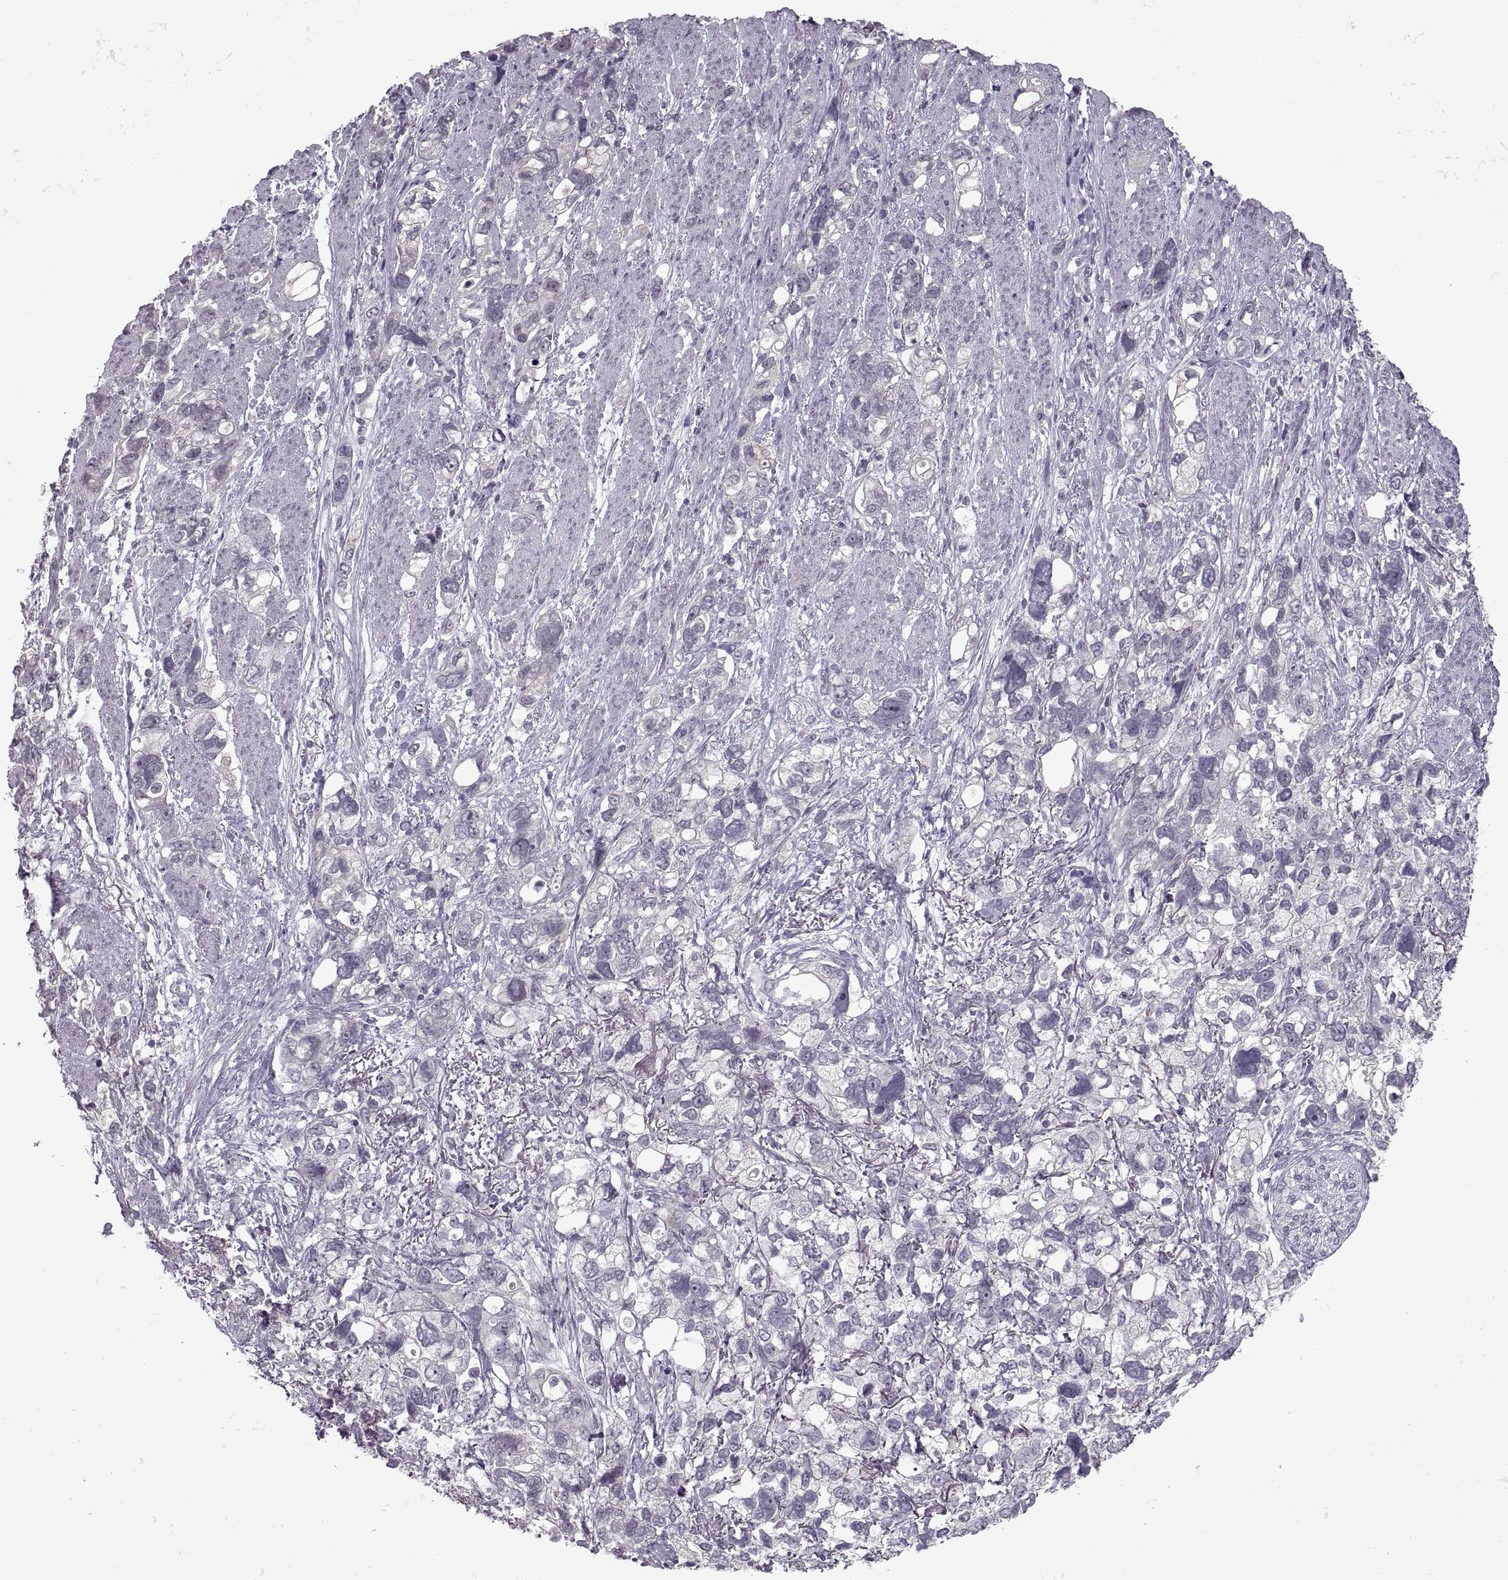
{"staining": {"intensity": "negative", "quantity": "none", "location": "none"}, "tissue": "stomach cancer", "cell_type": "Tumor cells", "image_type": "cancer", "snomed": [{"axis": "morphology", "description": "Adenocarcinoma, NOS"}, {"axis": "topography", "description": "Stomach, upper"}], "caption": "Human stomach adenocarcinoma stained for a protein using immunohistochemistry (IHC) shows no expression in tumor cells.", "gene": "MGAT4D", "patient": {"sex": "female", "age": 81}}